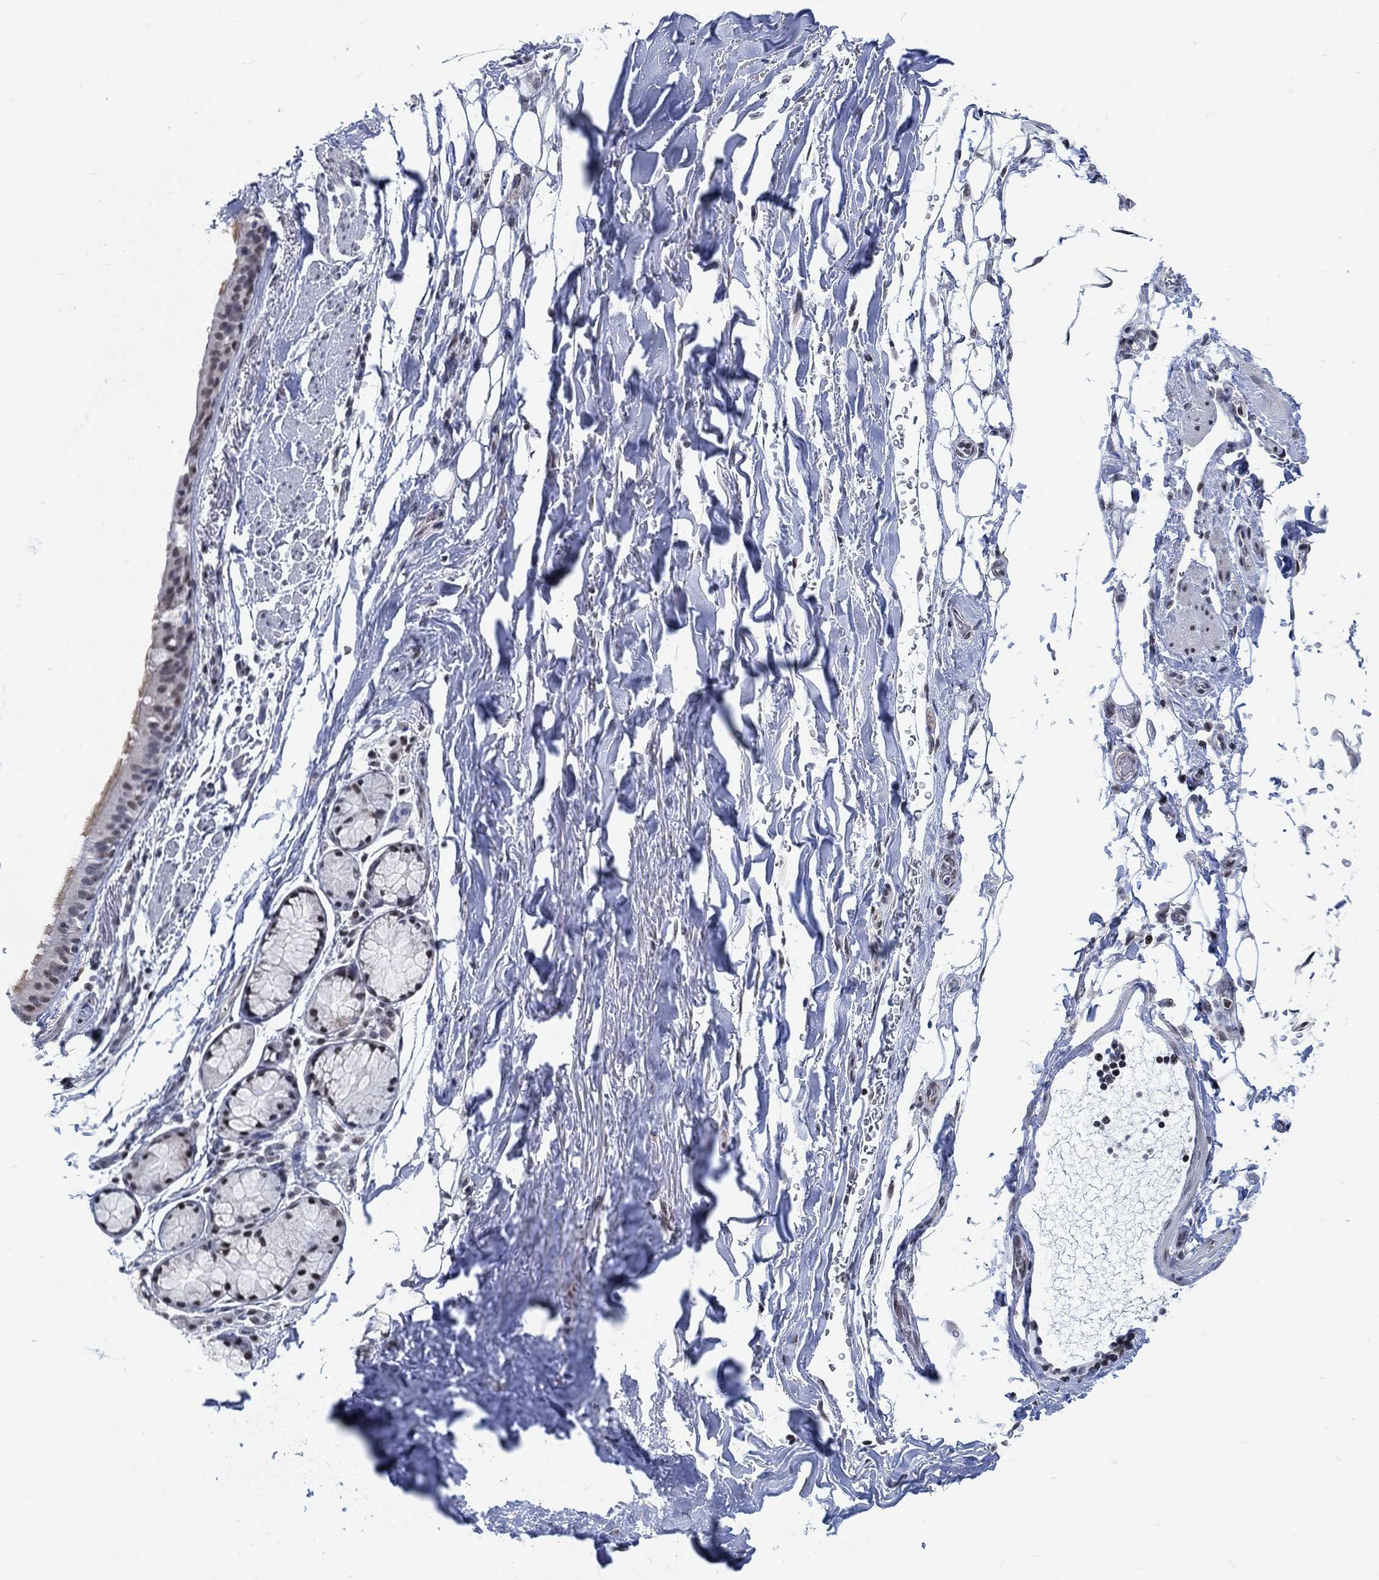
{"staining": {"intensity": "weak", "quantity": "<25%", "location": "cytoplasmic/membranous"}, "tissue": "bronchus", "cell_type": "Respiratory epithelial cells", "image_type": "normal", "snomed": [{"axis": "morphology", "description": "Normal tissue, NOS"}, {"axis": "morphology", "description": "Squamous cell carcinoma, NOS"}, {"axis": "topography", "description": "Bronchus"}, {"axis": "topography", "description": "Lung"}], "caption": "Immunohistochemistry (IHC) photomicrograph of normal bronchus: human bronchus stained with DAB shows no significant protein expression in respiratory epithelial cells. (Immunohistochemistry (IHC), brightfield microscopy, high magnification).", "gene": "KCNH8", "patient": {"sex": "male", "age": 69}}